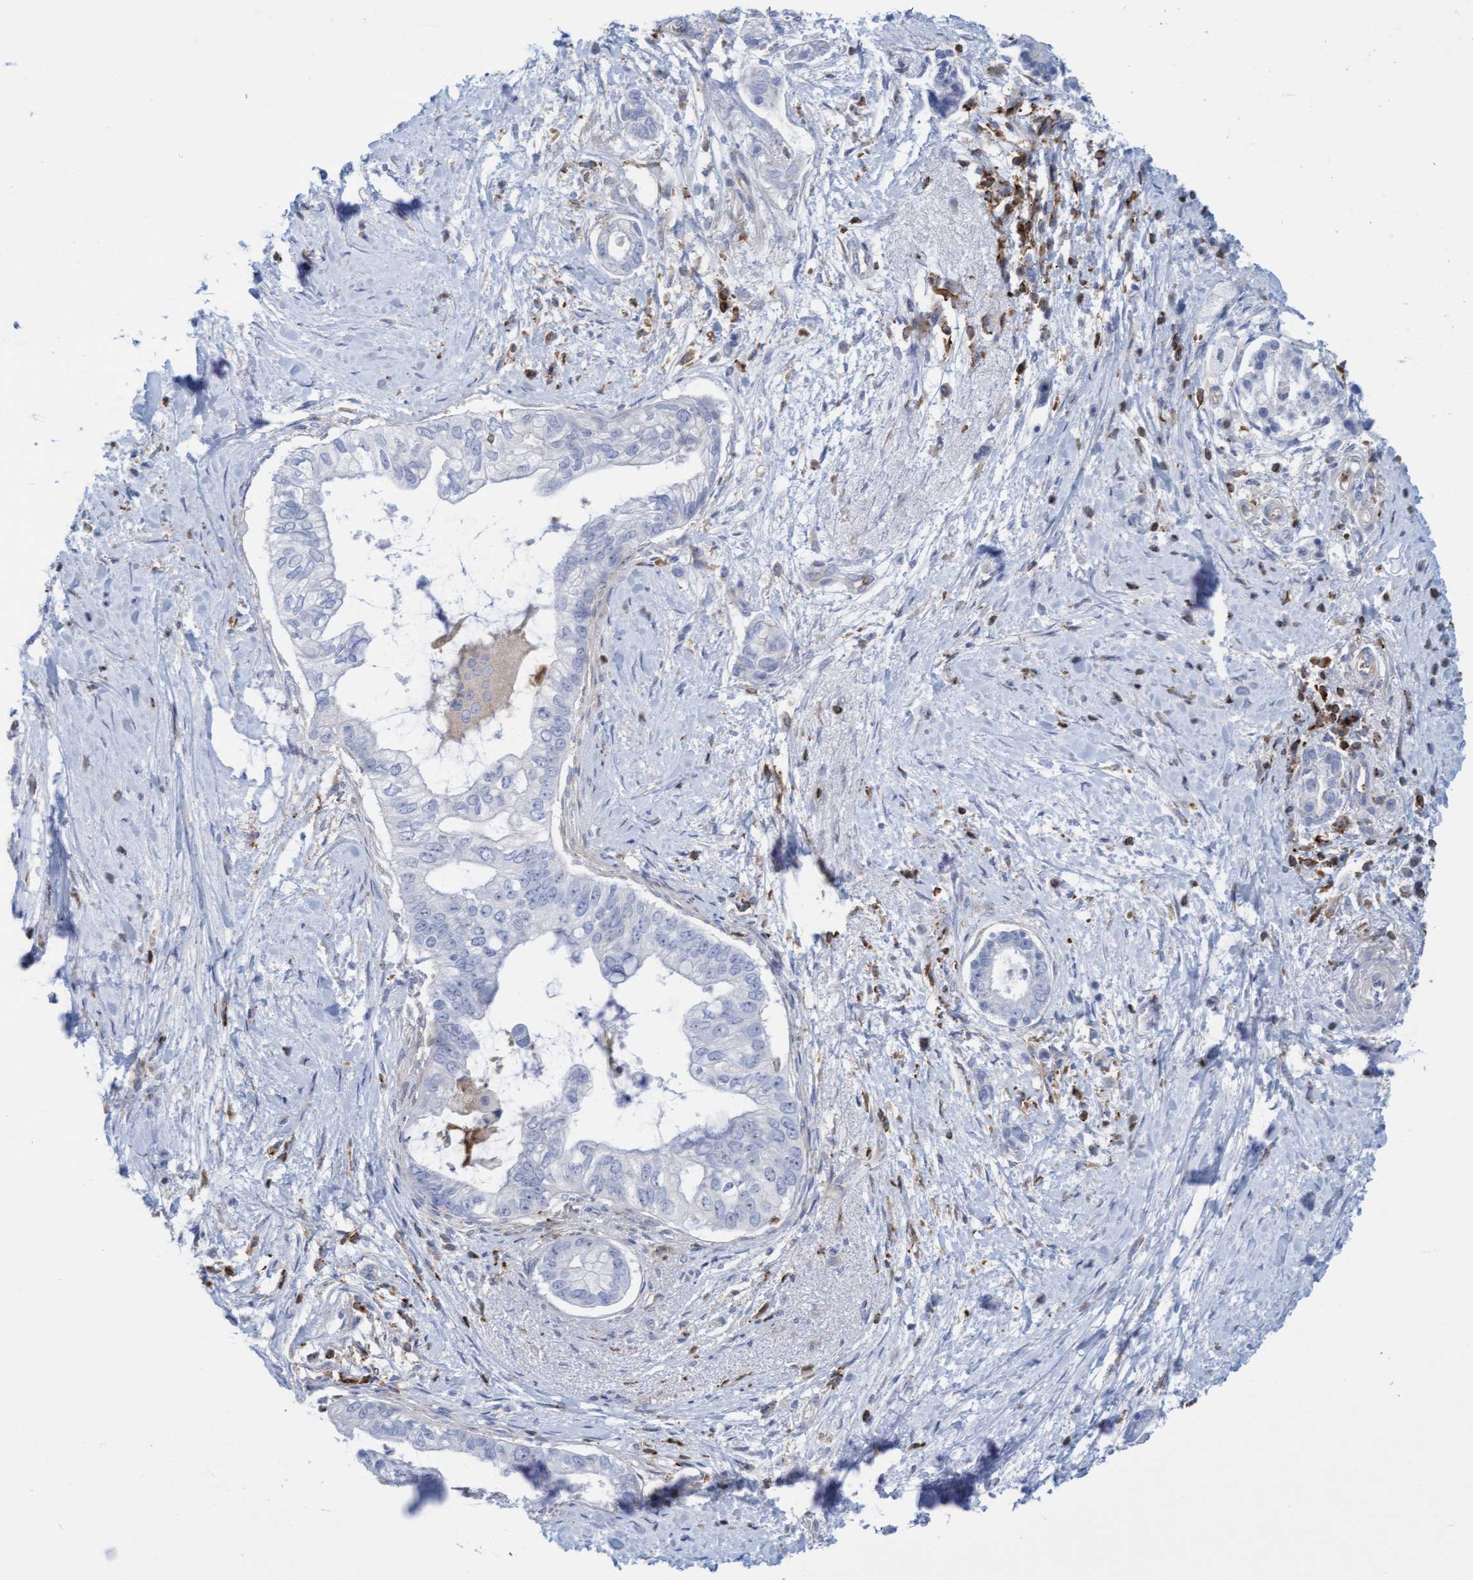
{"staining": {"intensity": "negative", "quantity": "none", "location": "none"}, "tissue": "pancreatic cancer", "cell_type": "Tumor cells", "image_type": "cancer", "snomed": [{"axis": "morphology", "description": "Adenocarcinoma, NOS"}, {"axis": "topography", "description": "Pancreas"}], "caption": "Protein analysis of pancreatic cancer demonstrates no significant positivity in tumor cells.", "gene": "FNBP1", "patient": {"sex": "male", "age": 59}}